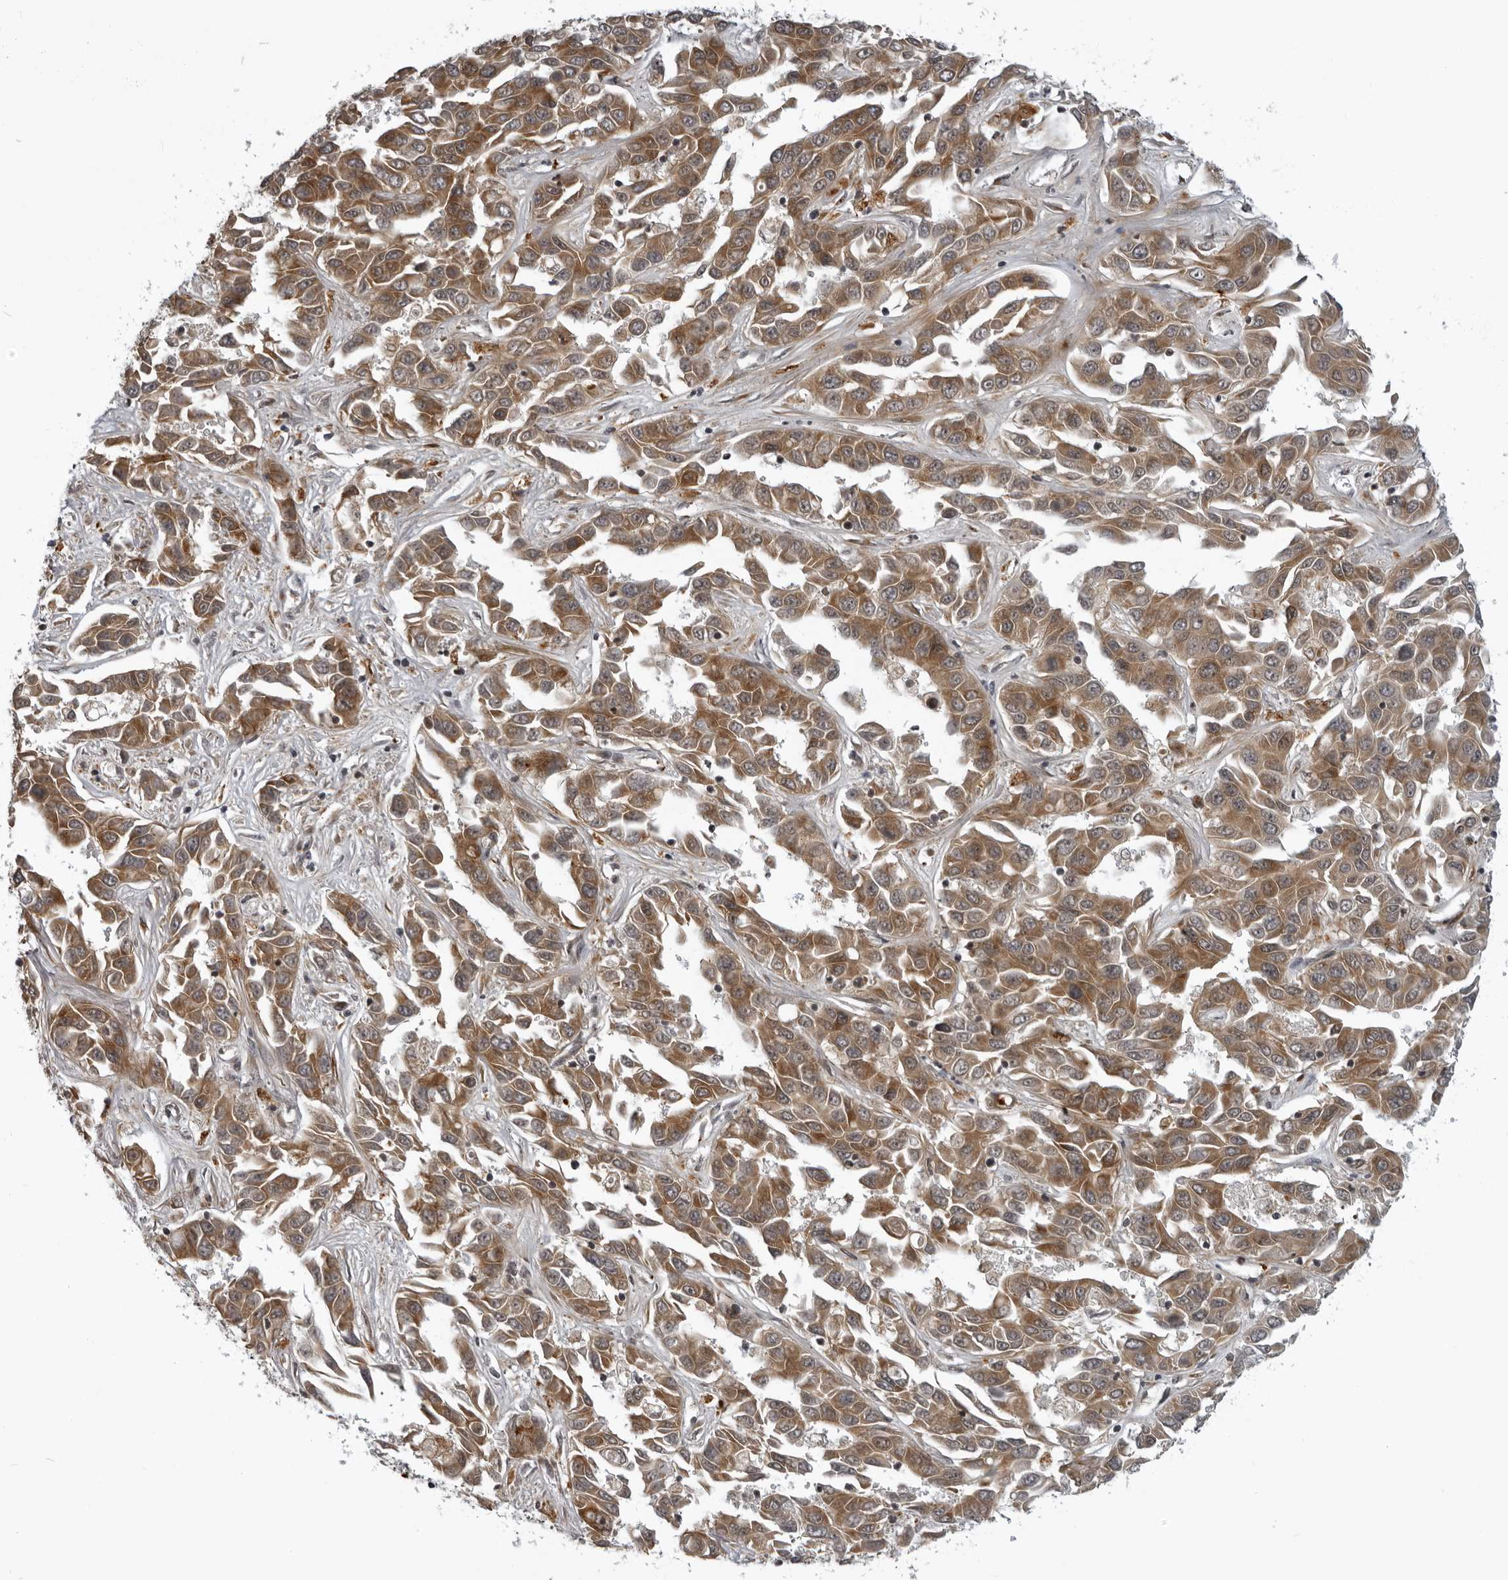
{"staining": {"intensity": "strong", "quantity": ">75%", "location": "cytoplasmic/membranous"}, "tissue": "liver cancer", "cell_type": "Tumor cells", "image_type": "cancer", "snomed": [{"axis": "morphology", "description": "Cholangiocarcinoma"}, {"axis": "topography", "description": "Liver"}], "caption": "Human liver cancer (cholangiocarcinoma) stained for a protein (brown) displays strong cytoplasmic/membranous positive positivity in about >75% of tumor cells.", "gene": "THOP1", "patient": {"sex": "female", "age": 52}}